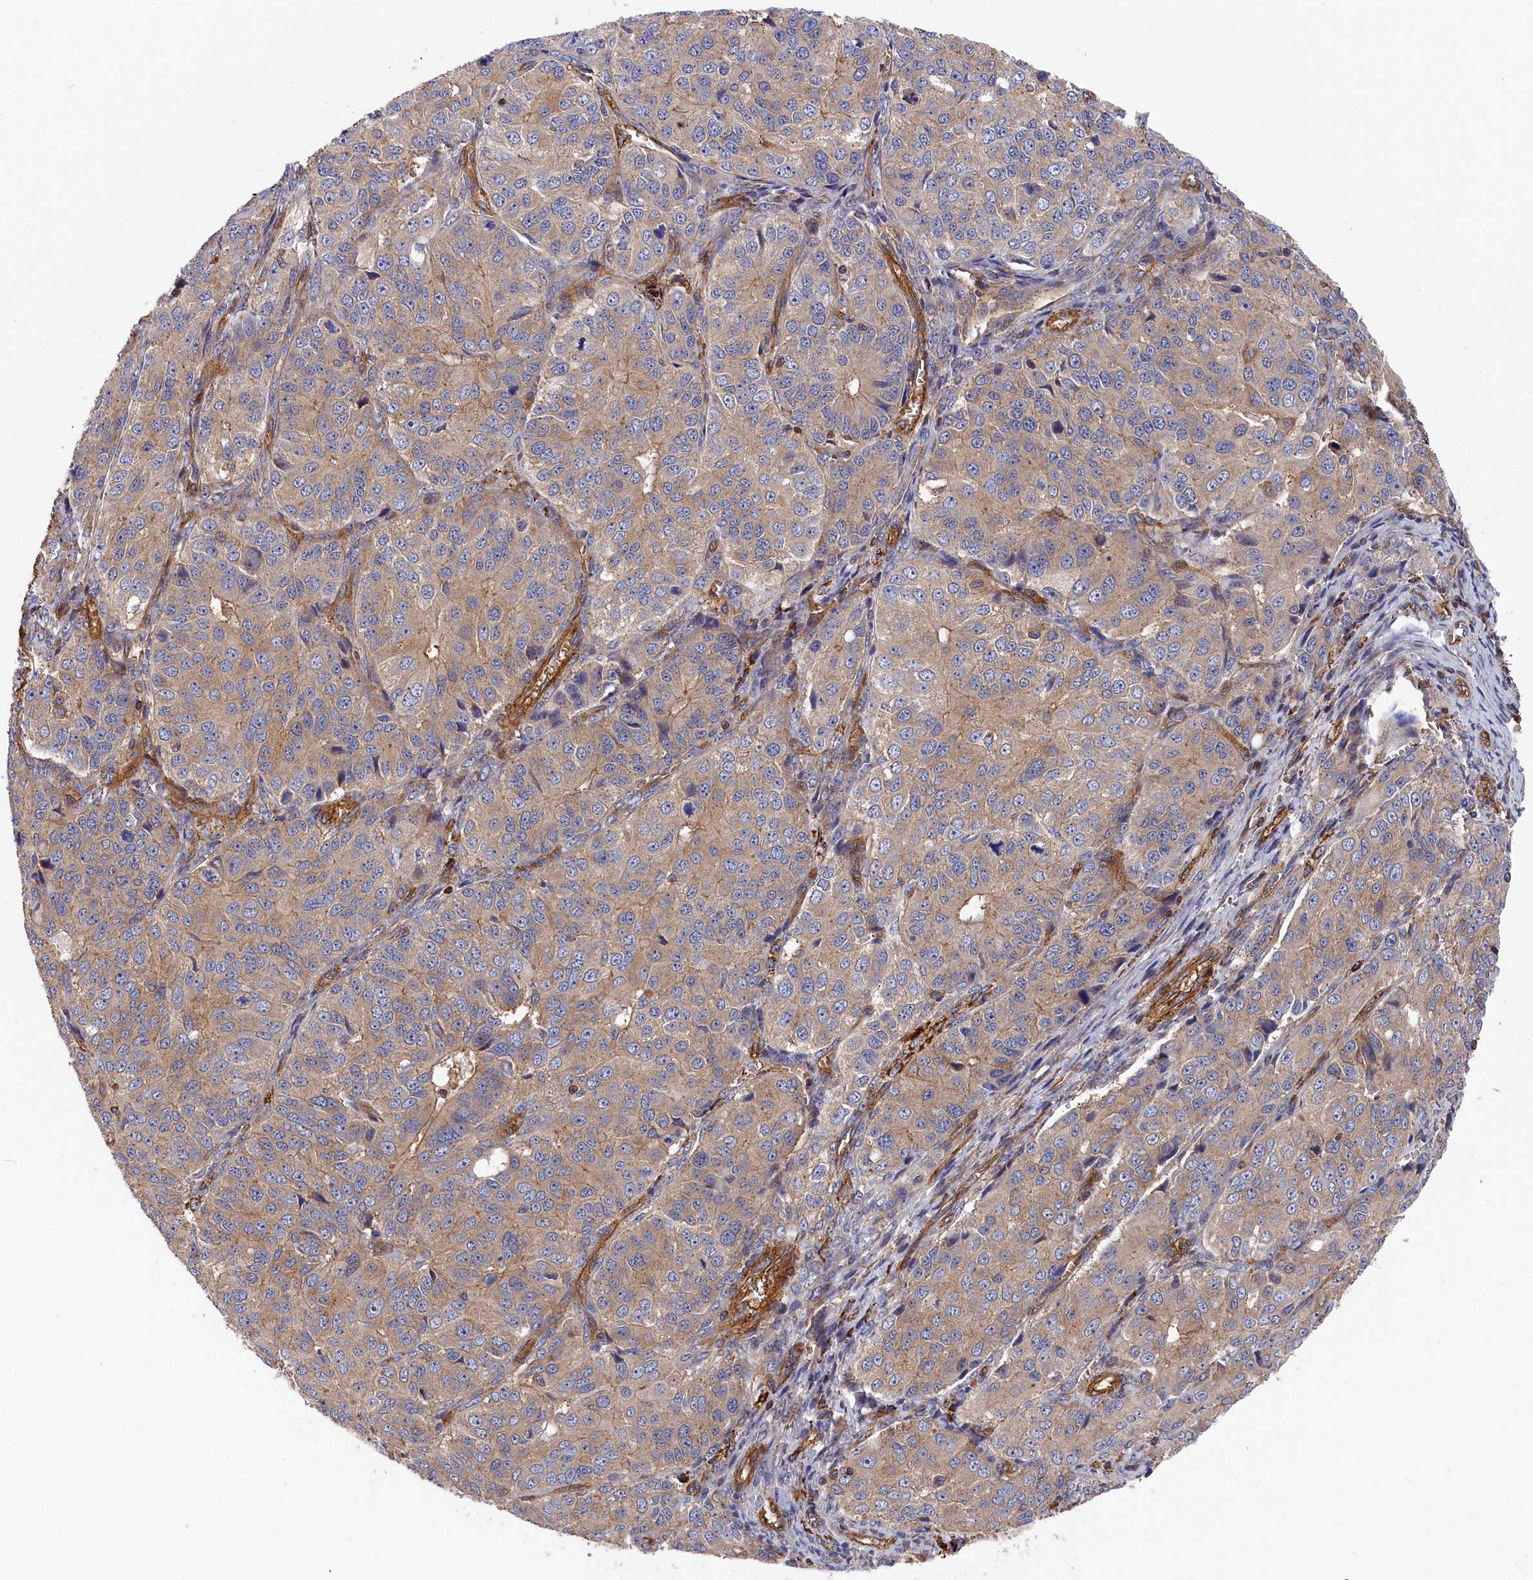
{"staining": {"intensity": "weak", "quantity": ">75%", "location": "cytoplasmic/membranous"}, "tissue": "ovarian cancer", "cell_type": "Tumor cells", "image_type": "cancer", "snomed": [{"axis": "morphology", "description": "Carcinoma, endometroid"}, {"axis": "topography", "description": "Ovary"}], "caption": "High-power microscopy captured an IHC micrograph of ovarian cancer, revealing weak cytoplasmic/membranous staining in approximately >75% of tumor cells. The protein is stained brown, and the nuclei are stained in blue (DAB IHC with brightfield microscopy, high magnification).", "gene": "LDHD", "patient": {"sex": "female", "age": 51}}